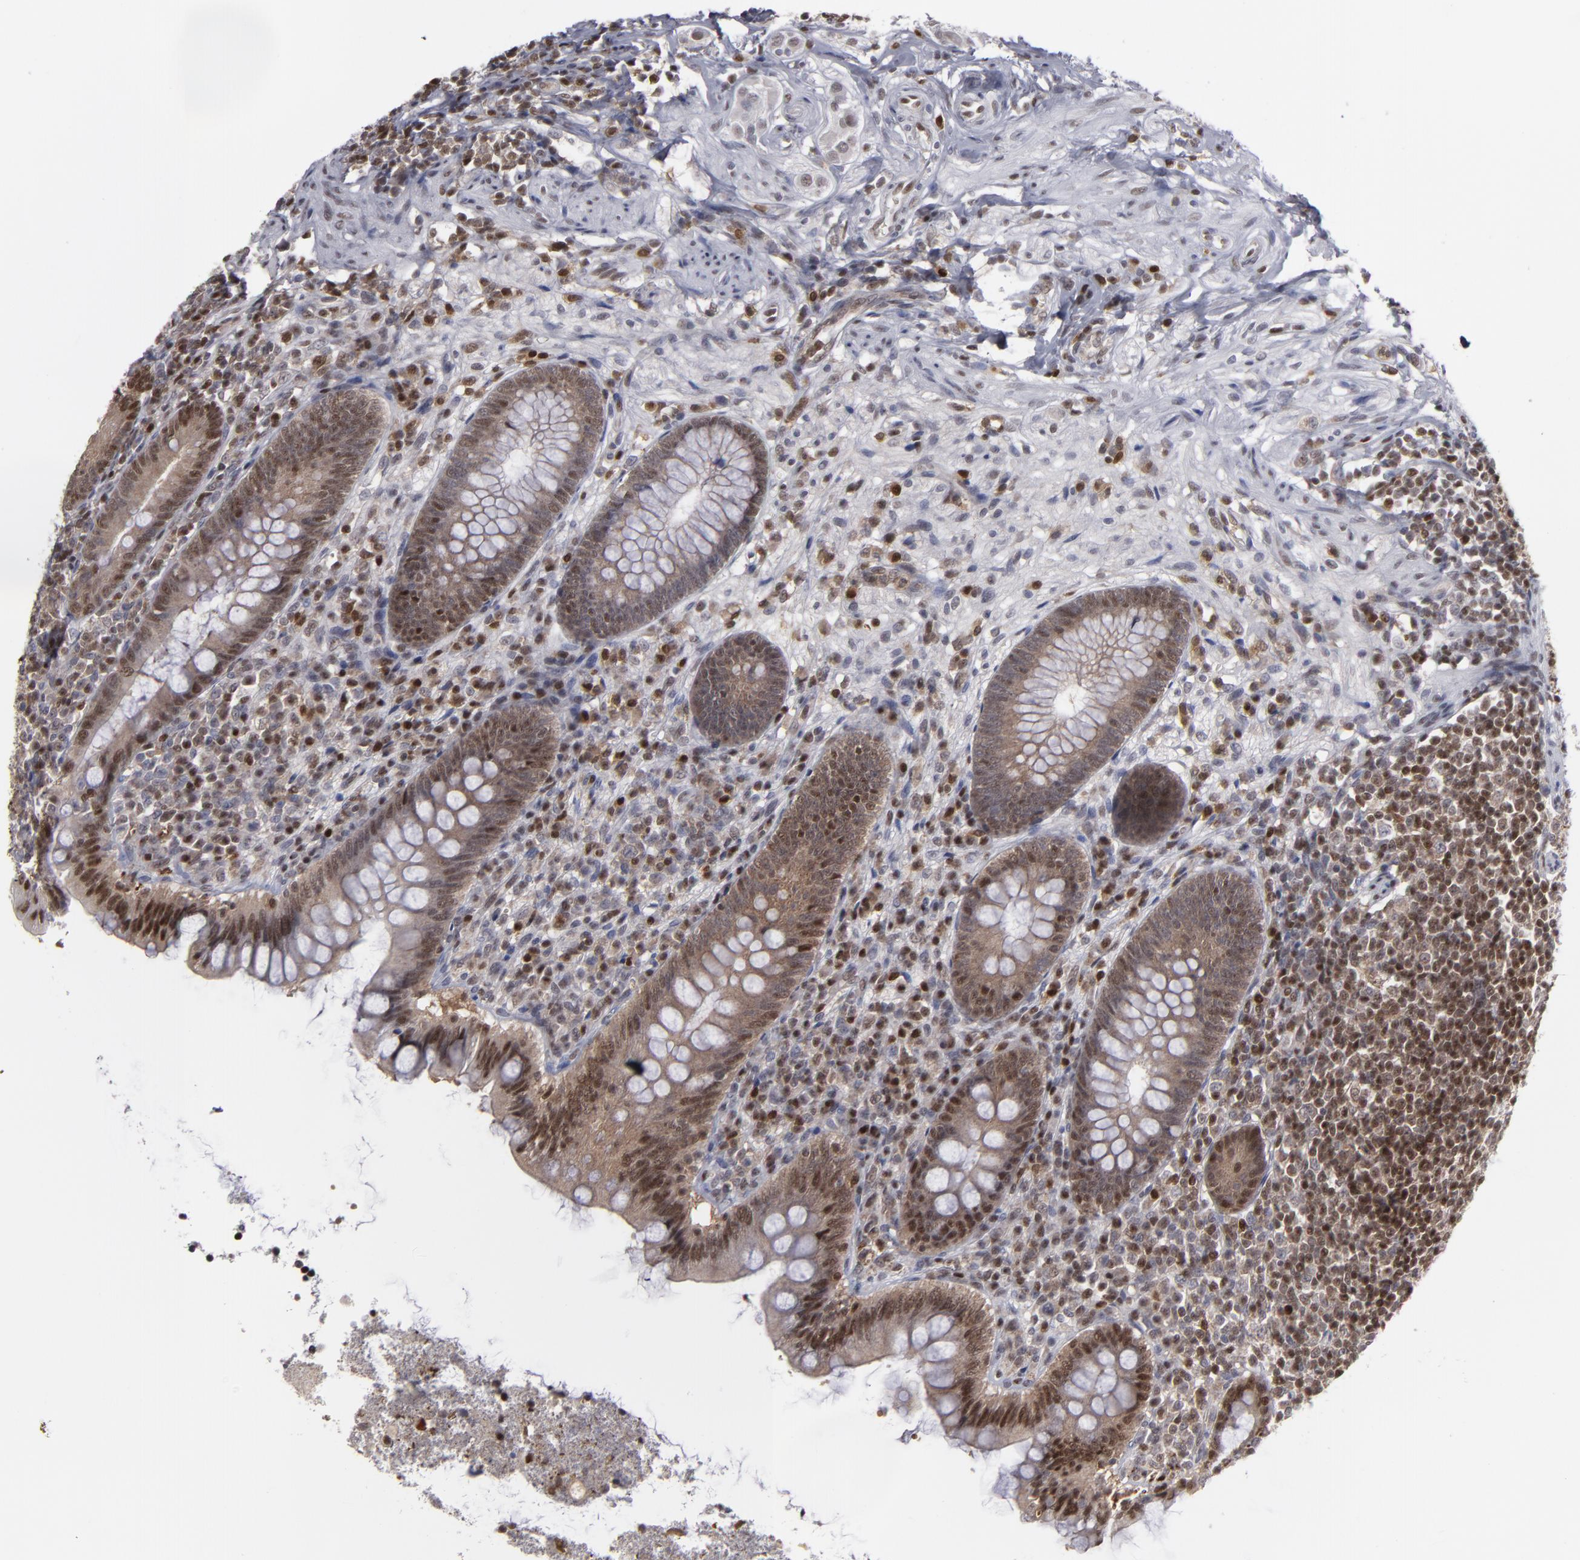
{"staining": {"intensity": "moderate", "quantity": ">75%", "location": "cytoplasmic/membranous,nuclear"}, "tissue": "appendix", "cell_type": "Glandular cells", "image_type": "normal", "snomed": [{"axis": "morphology", "description": "Normal tissue, NOS"}, {"axis": "topography", "description": "Appendix"}], "caption": "An image of appendix stained for a protein displays moderate cytoplasmic/membranous,nuclear brown staining in glandular cells. (Stains: DAB in brown, nuclei in blue, Microscopy: brightfield microscopy at high magnification).", "gene": "GSR", "patient": {"sex": "female", "age": 66}}